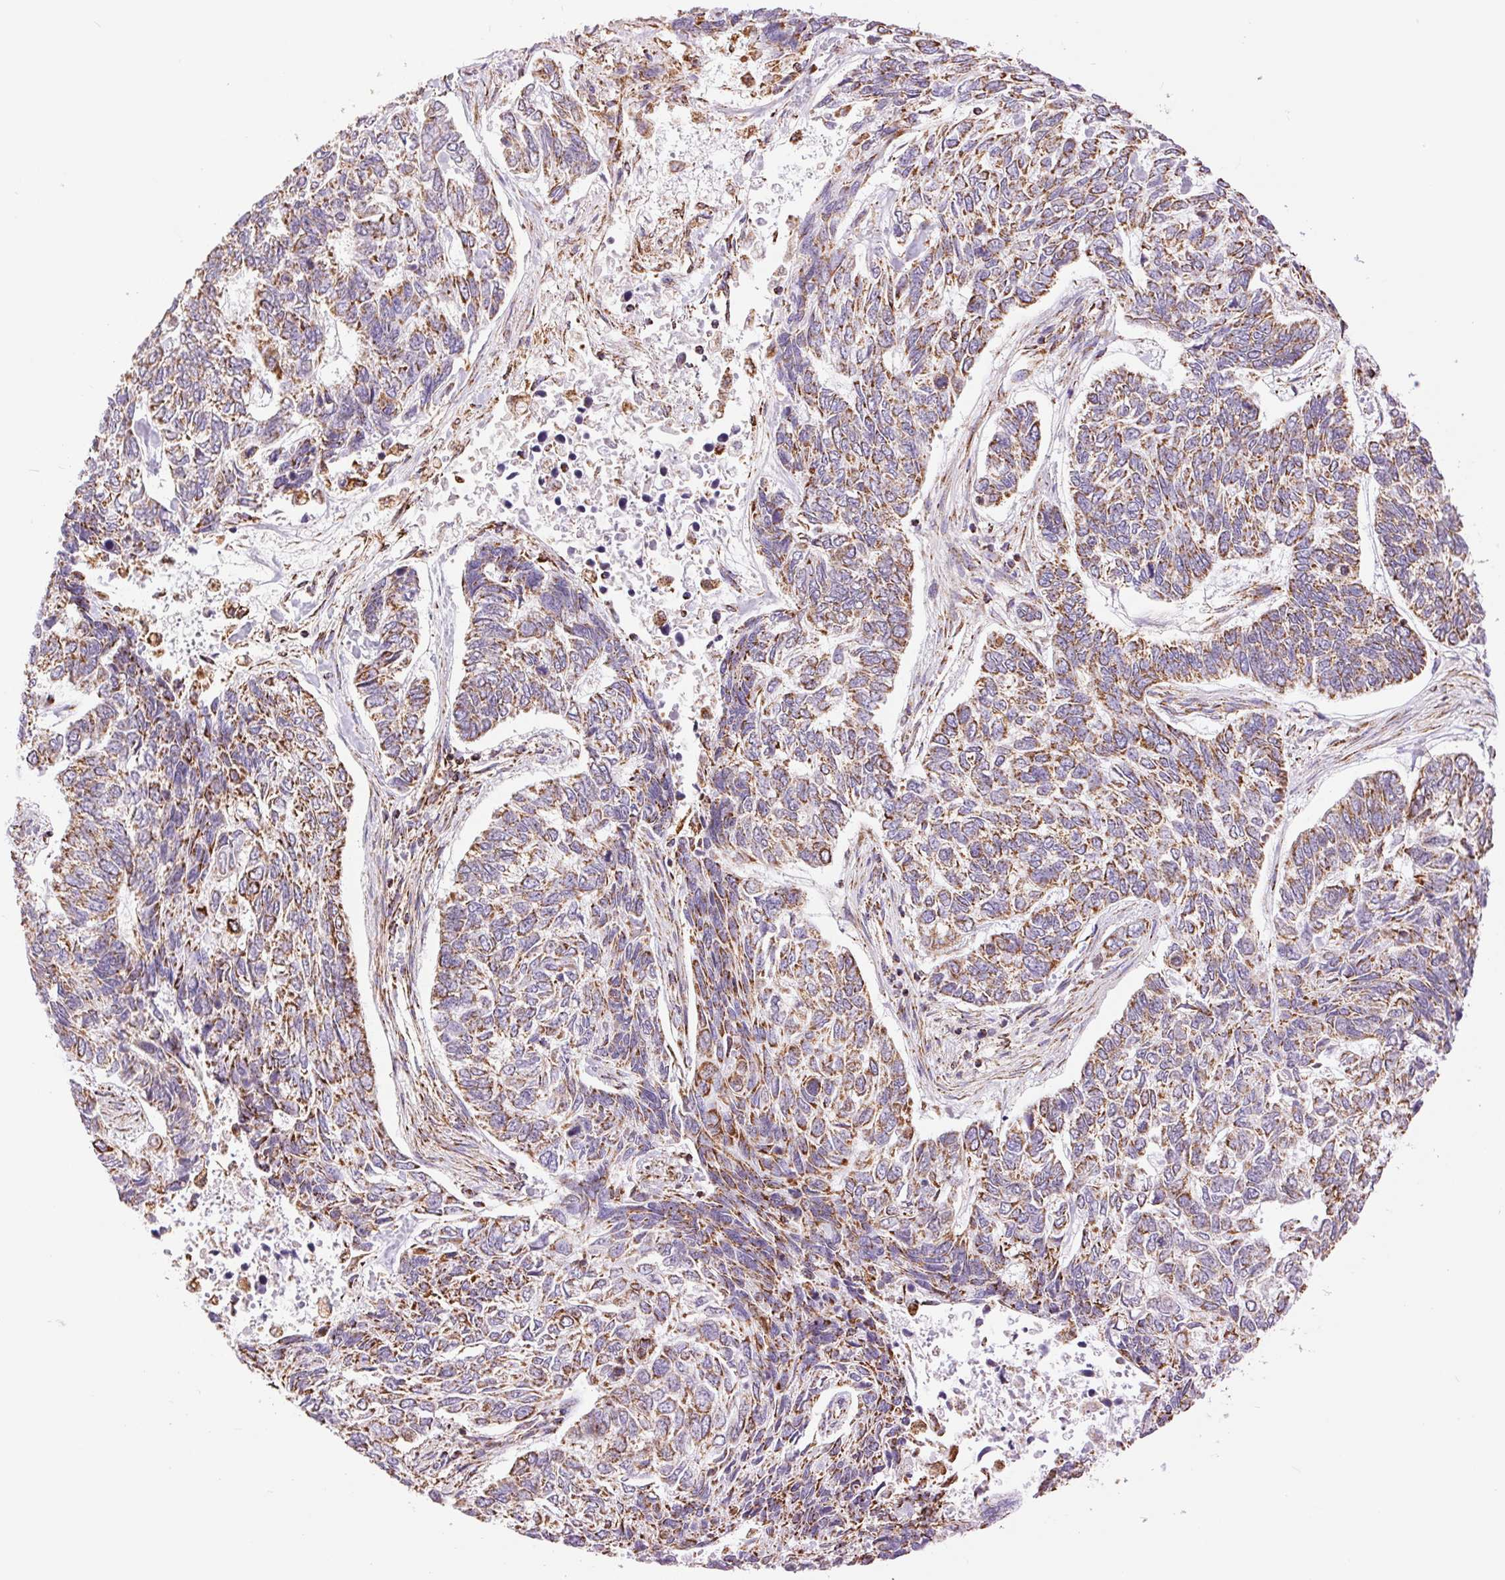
{"staining": {"intensity": "moderate", "quantity": ">75%", "location": "cytoplasmic/membranous"}, "tissue": "skin cancer", "cell_type": "Tumor cells", "image_type": "cancer", "snomed": [{"axis": "morphology", "description": "Basal cell carcinoma"}, {"axis": "topography", "description": "Skin"}], "caption": "Immunohistochemistry of human skin basal cell carcinoma demonstrates medium levels of moderate cytoplasmic/membranous staining in about >75% of tumor cells.", "gene": "ATP5PB", "patient": {"sex": "female", "age": 65}}